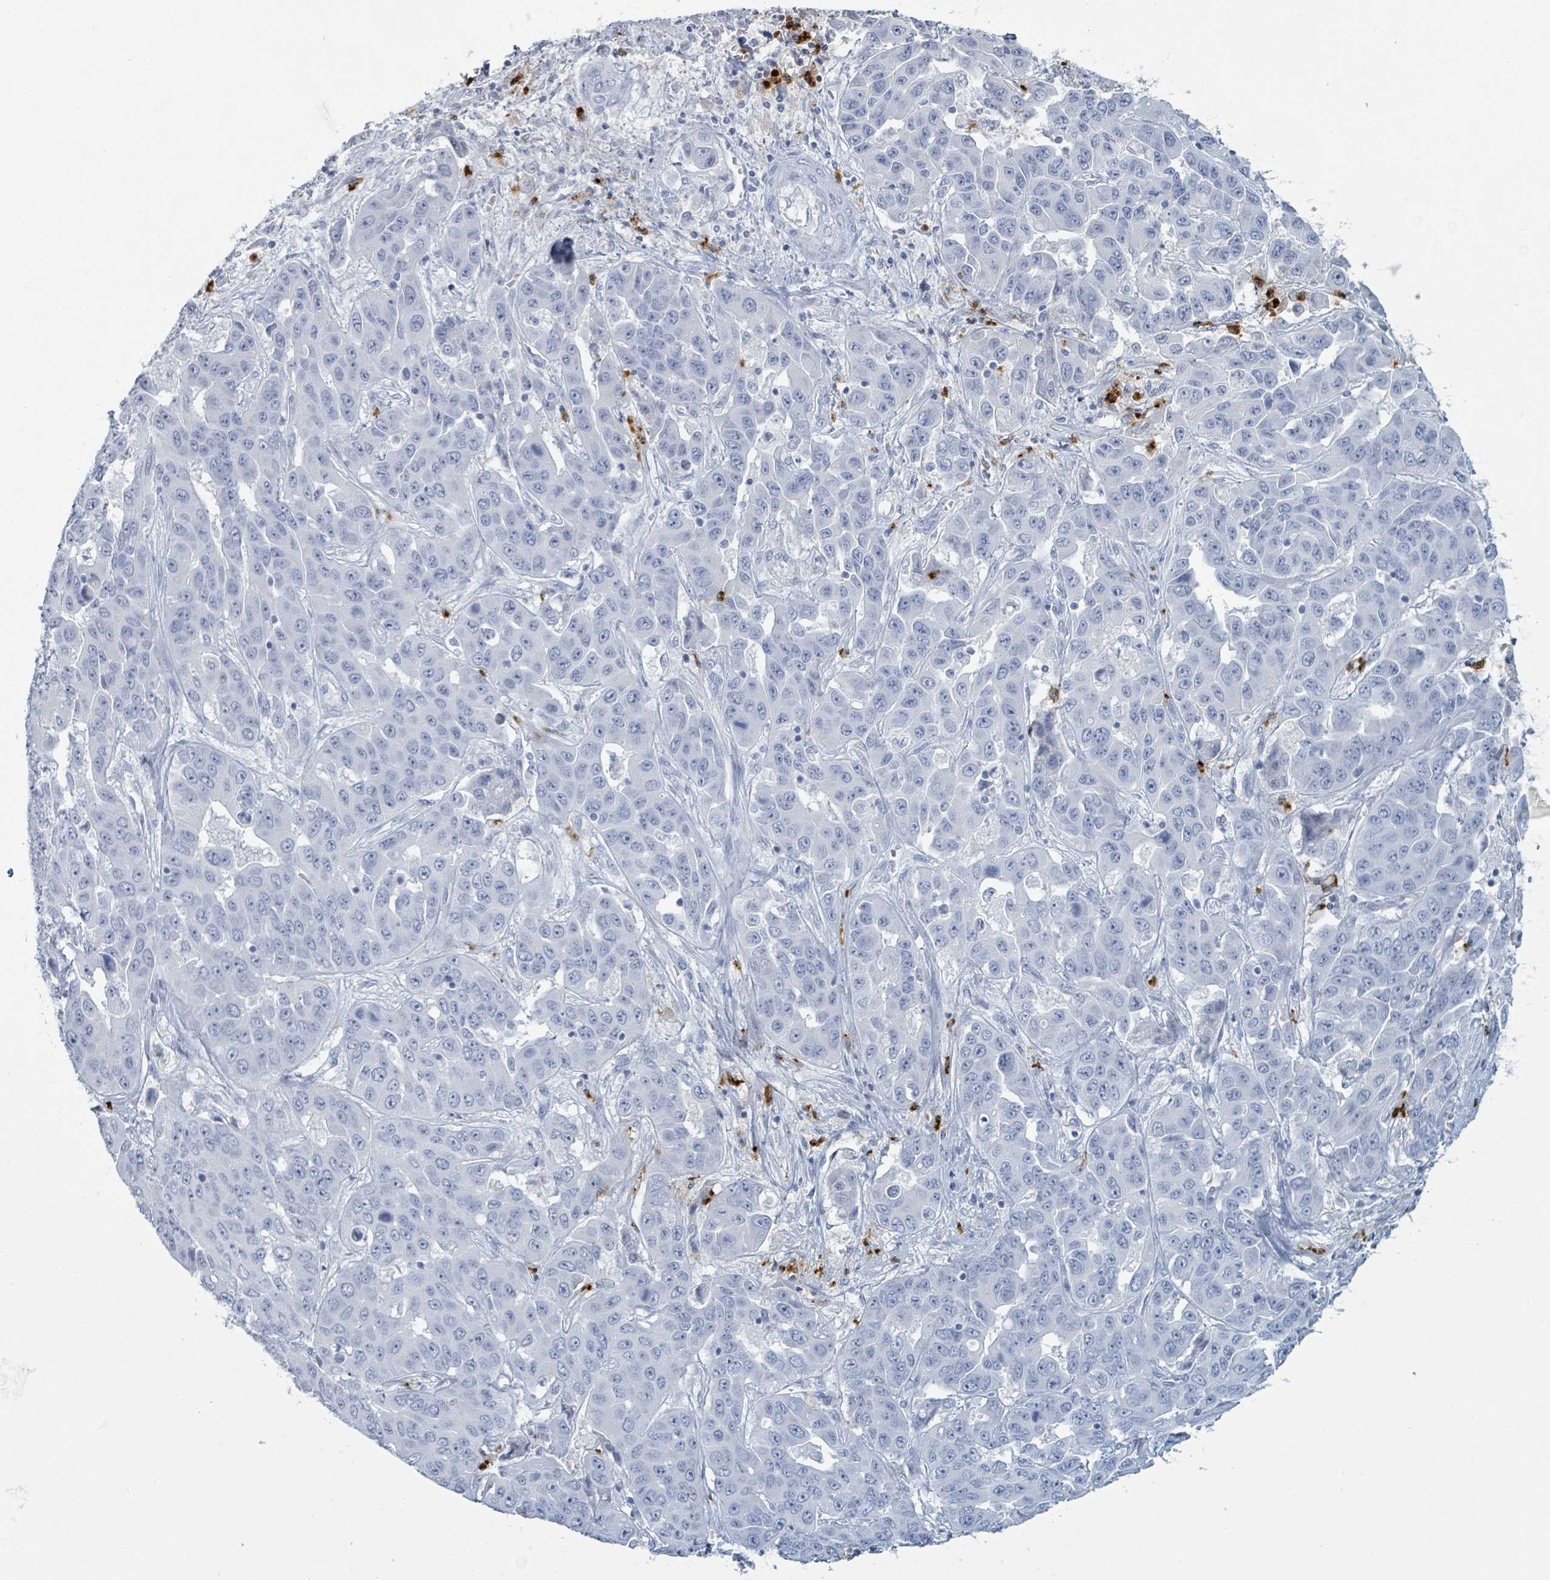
{"staining": {"intensity": "negative", "quantity": "none", "location": "none"}, "tissue": "liver cancer", "cell_type": "Tumor cells", "image_type": "cancer", "snomed": [{"axis": "morphology", "description": "Cholangiocarcinoma"}, {"axis": "topography", "description": "Liver"}], "caption": "Histopathology image shows no significant protein expression in tumor cells of liver cancer (cholangiocarcinoma). (Brightfield microscopy of DAB (3,3'-diaminobenzidine) immunohistochemistry at high magnification).", "gene": "DEFA4", "patient": {"sex": "female", "age": 52}}